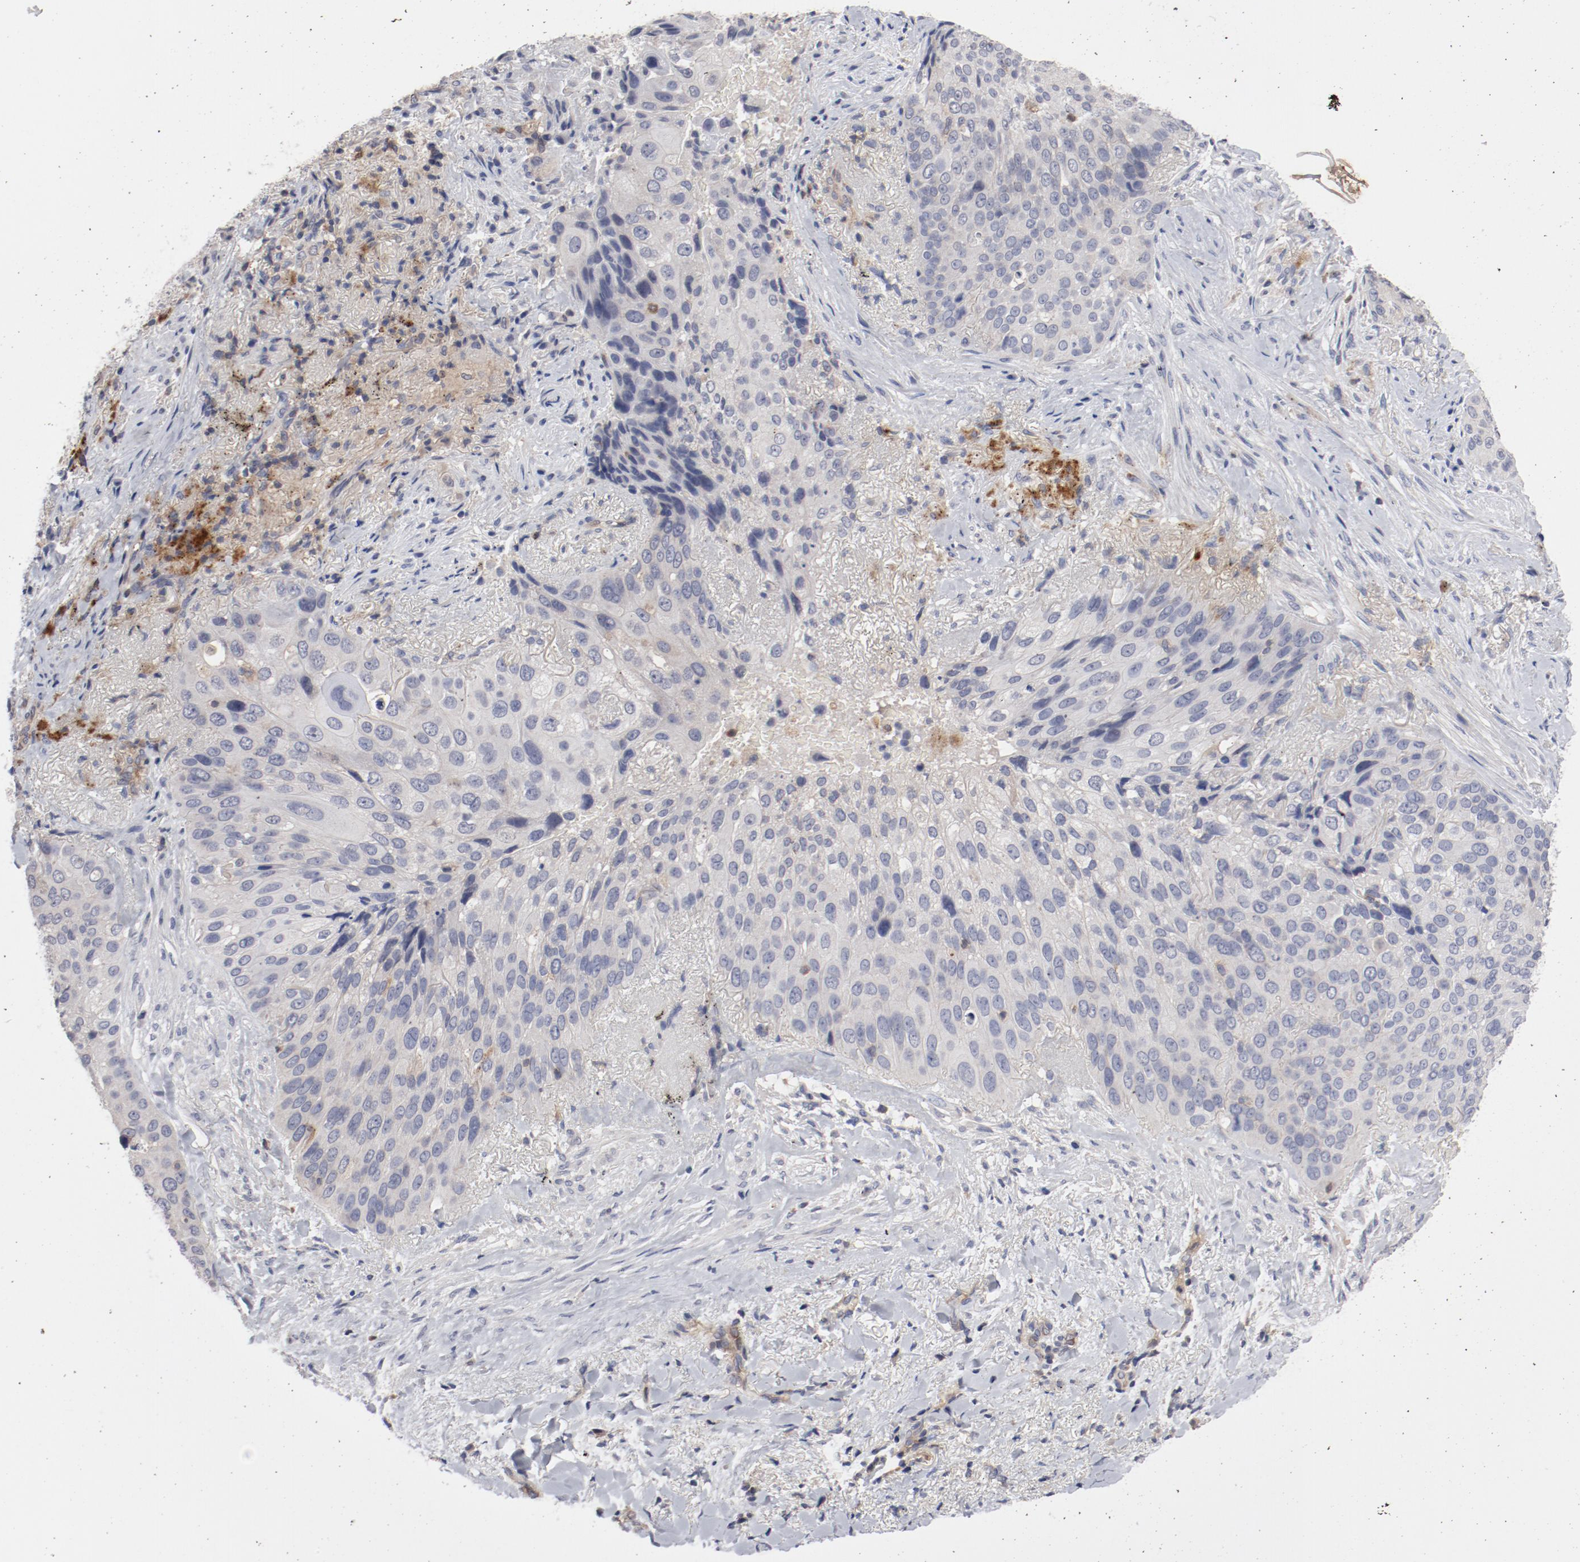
{"staining": {"intensity": "negative", "quantity": "none", "location": "none"}, "tissue": "lung cancer", "cell_type": "Tumor cells", "image_type": "cancer", "snomed": [{"axis": "morphology", "description": "Squamous cell carcinoma, NOS"}, {"axis": "topography", "description": "Lung"}], "caption": "This is a photomicrograph of immunohistochemistry staining of lung cancer (squamous cell carcinoma), which shows no staining in tumor cells.", "gene": "CBL", "patient": {"sex": "male", "age": 54}}